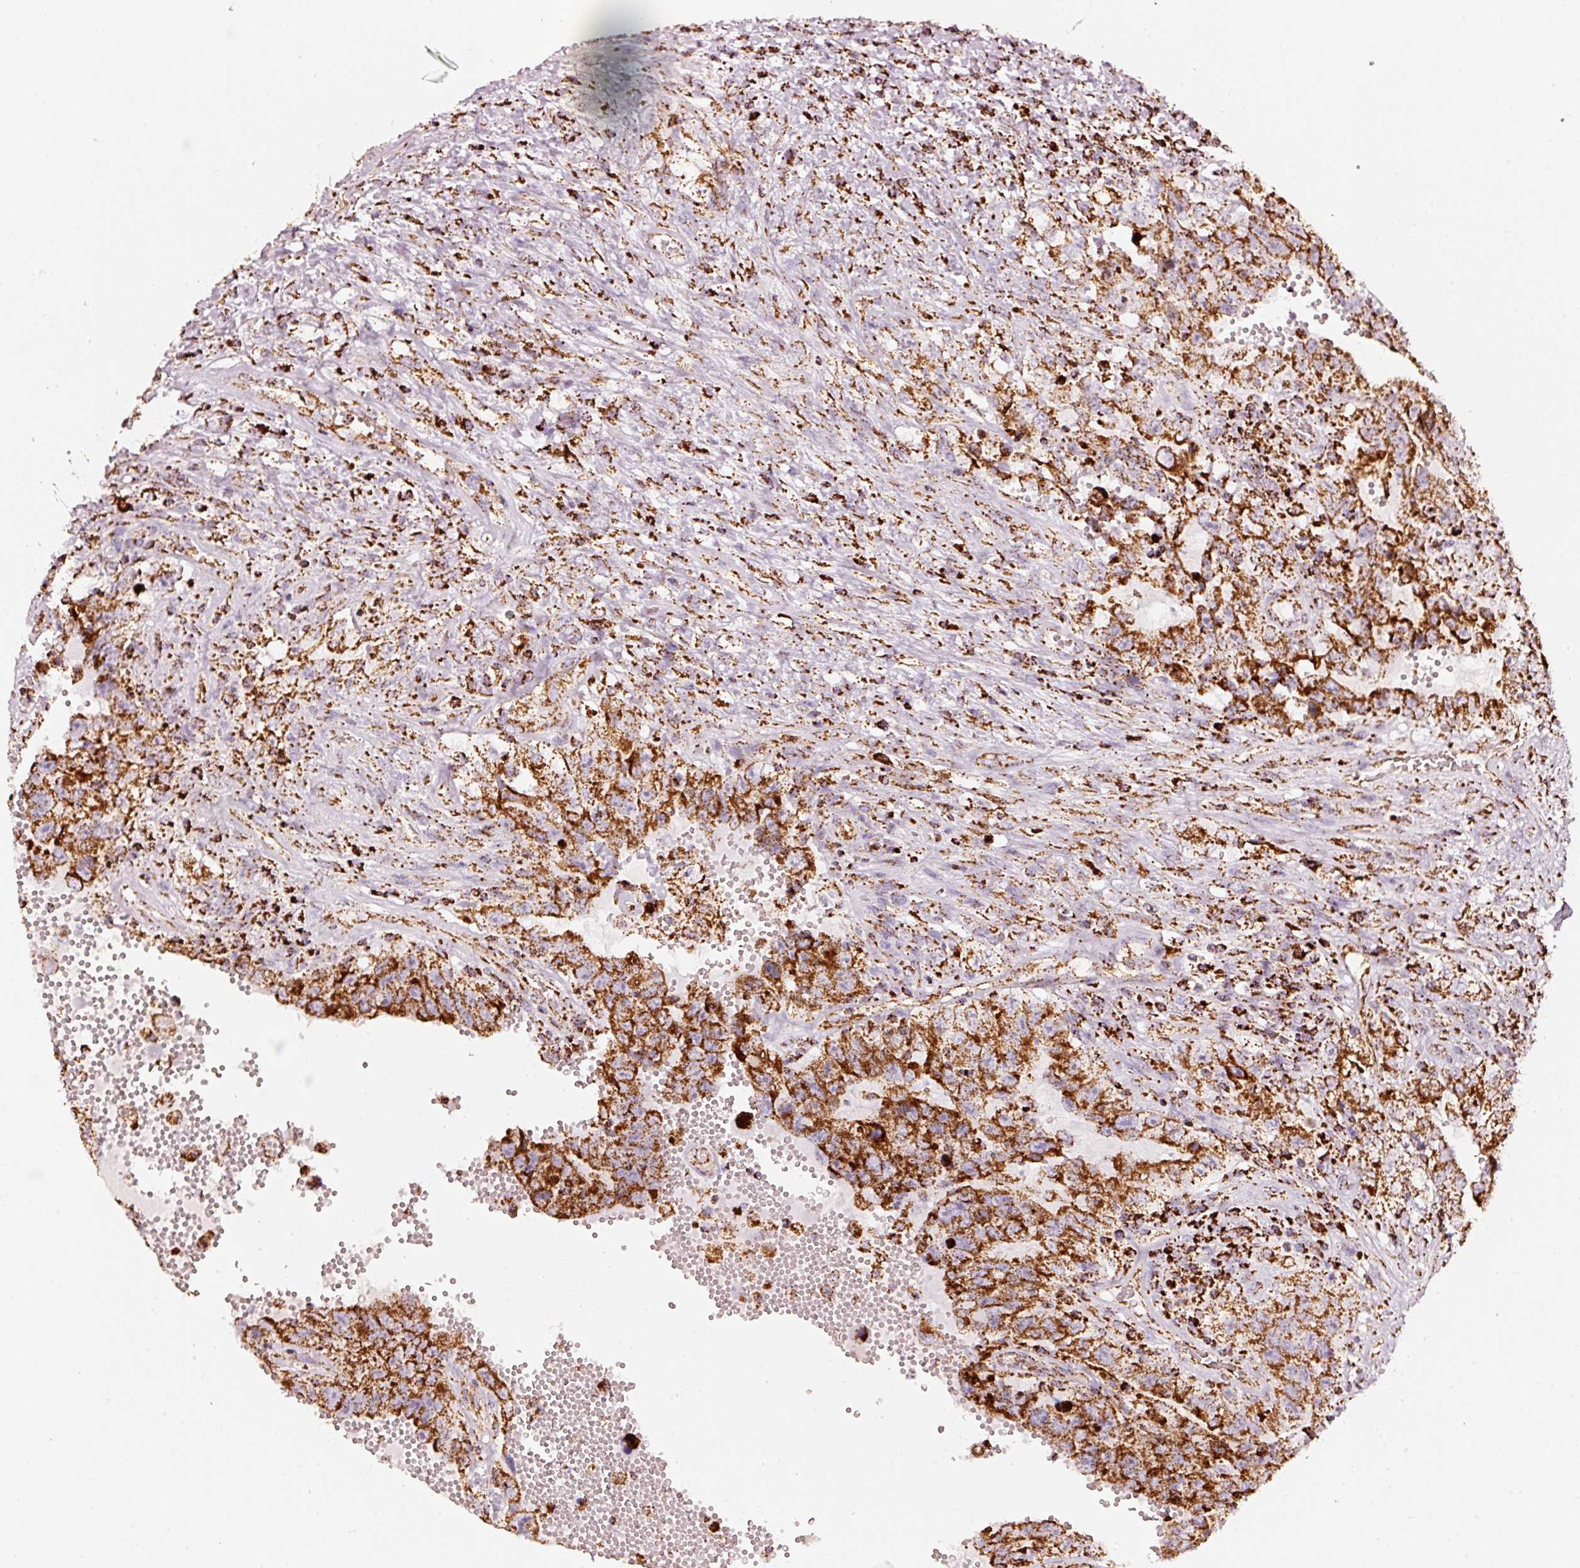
{"staining": {"intensity": "strong", "quantity": ">75%", "location": "cytoplasmic/membranous"}, "tissue": "testis cancer", "cell_type": "Tumor cells", "image_type": "cancer", "snomed": [{"axis": "morphology", "description": "Carcinoma, Embryonal, NOS"}, {"axis": "topography", "description": "Testis"}], "caption": "Immunohistochemistry (DAB (3,3'-diaminobenzidine)) staining of human embryonal carcinoma (testis) demonstrates strong cytoplasmic/membranous protein positivity in about >75% of tumor cells.", "gene": "UQCRC1", "patient": {"sex": "male", "age": 26}}